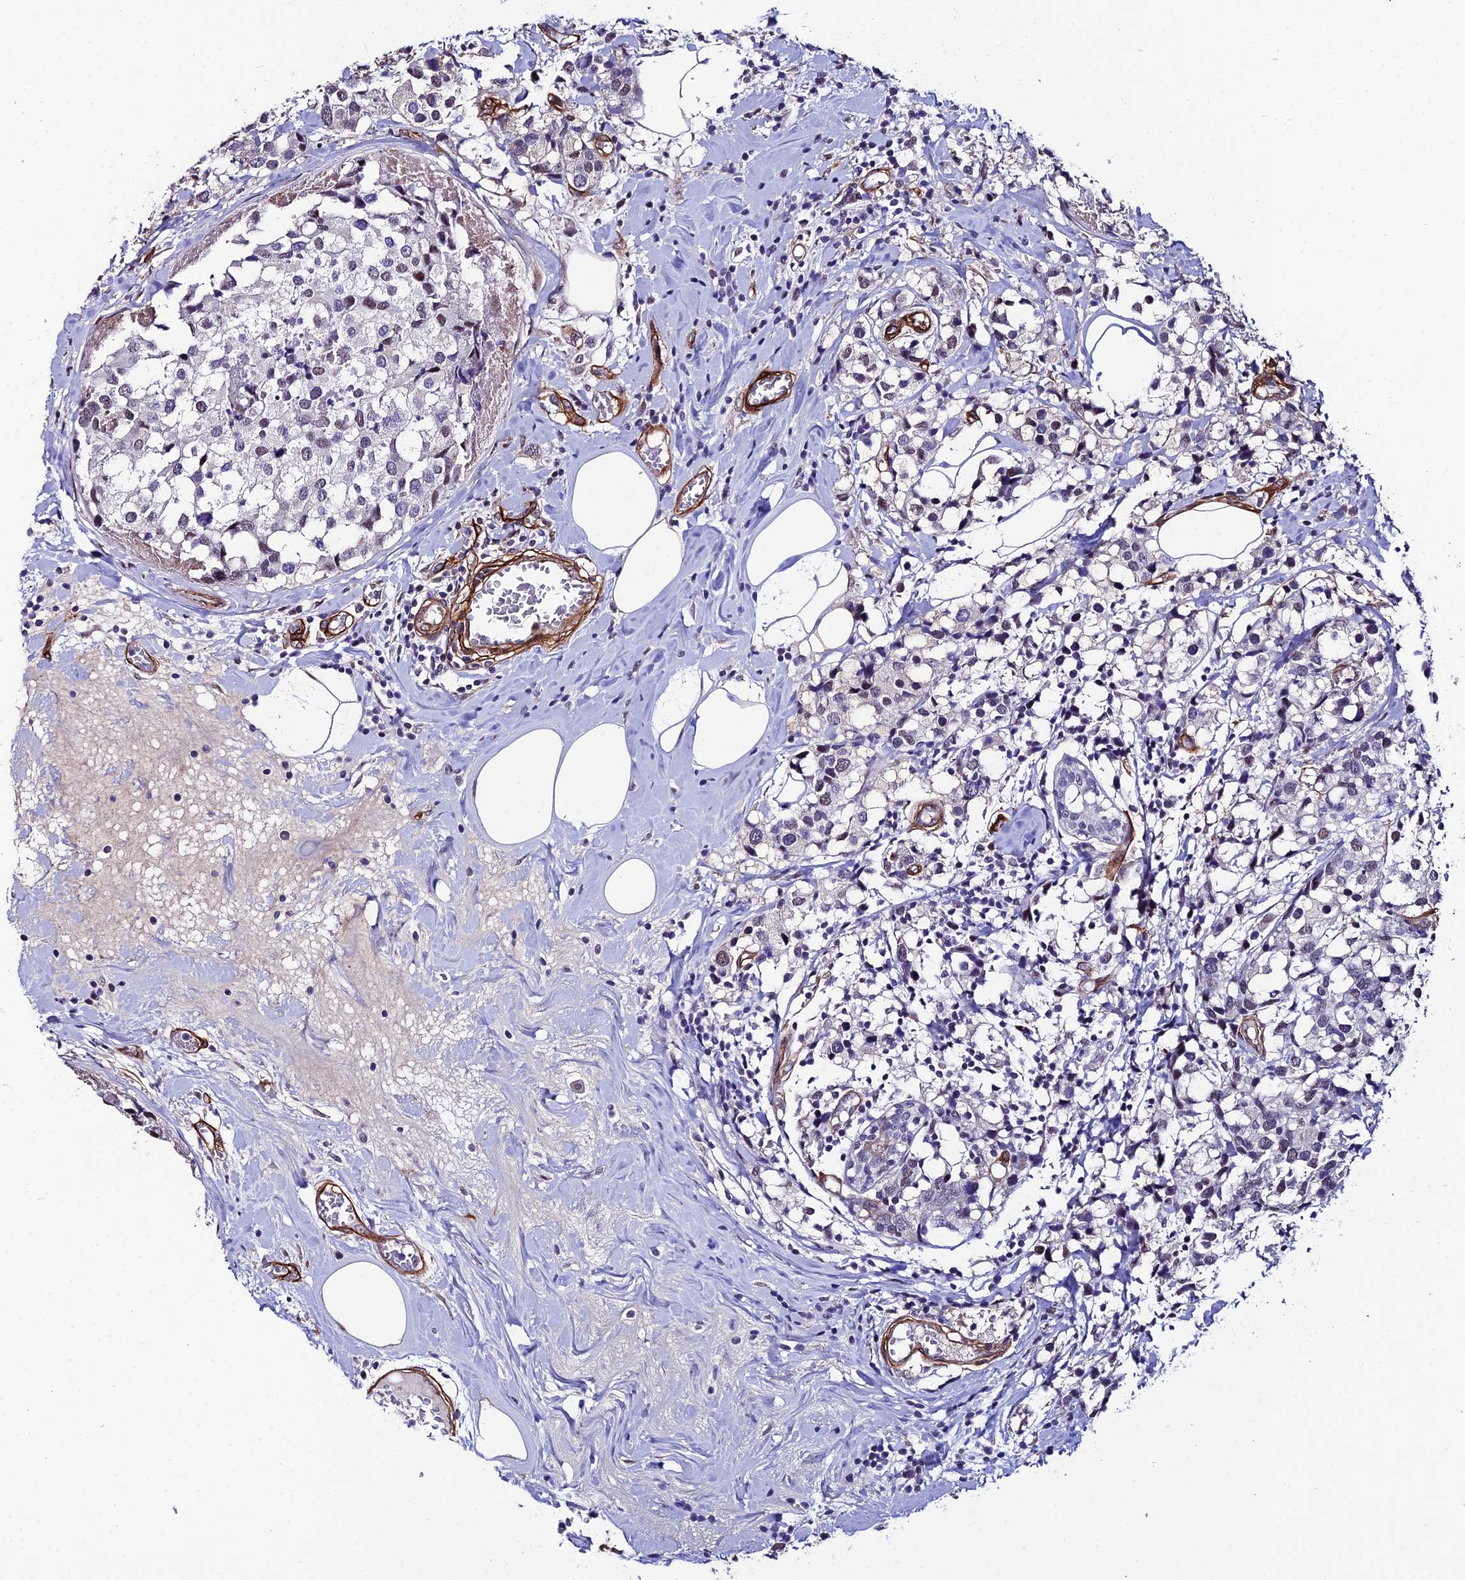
{"staining": {"intensity": "weak", "quantity": "<25%", "location": "nuclear"}, "tissue": "breast cancer", "cell_type": "Tumor cells", "image_type": "cancer", "snomed": [{"axis": "morphology", "description": "Lobular carcinoma"}, {"axis": "topography", "description": "Breast"}], "caption": "This is a image of immunohistochemistry (IHC) staining of breast lobular carcinoma, which shows no positivity in tumor cells. (IHC, brightfield microscopy, high magnification).", "gene": "SYT15", "patient": {"sex": "female", "age": 59}}